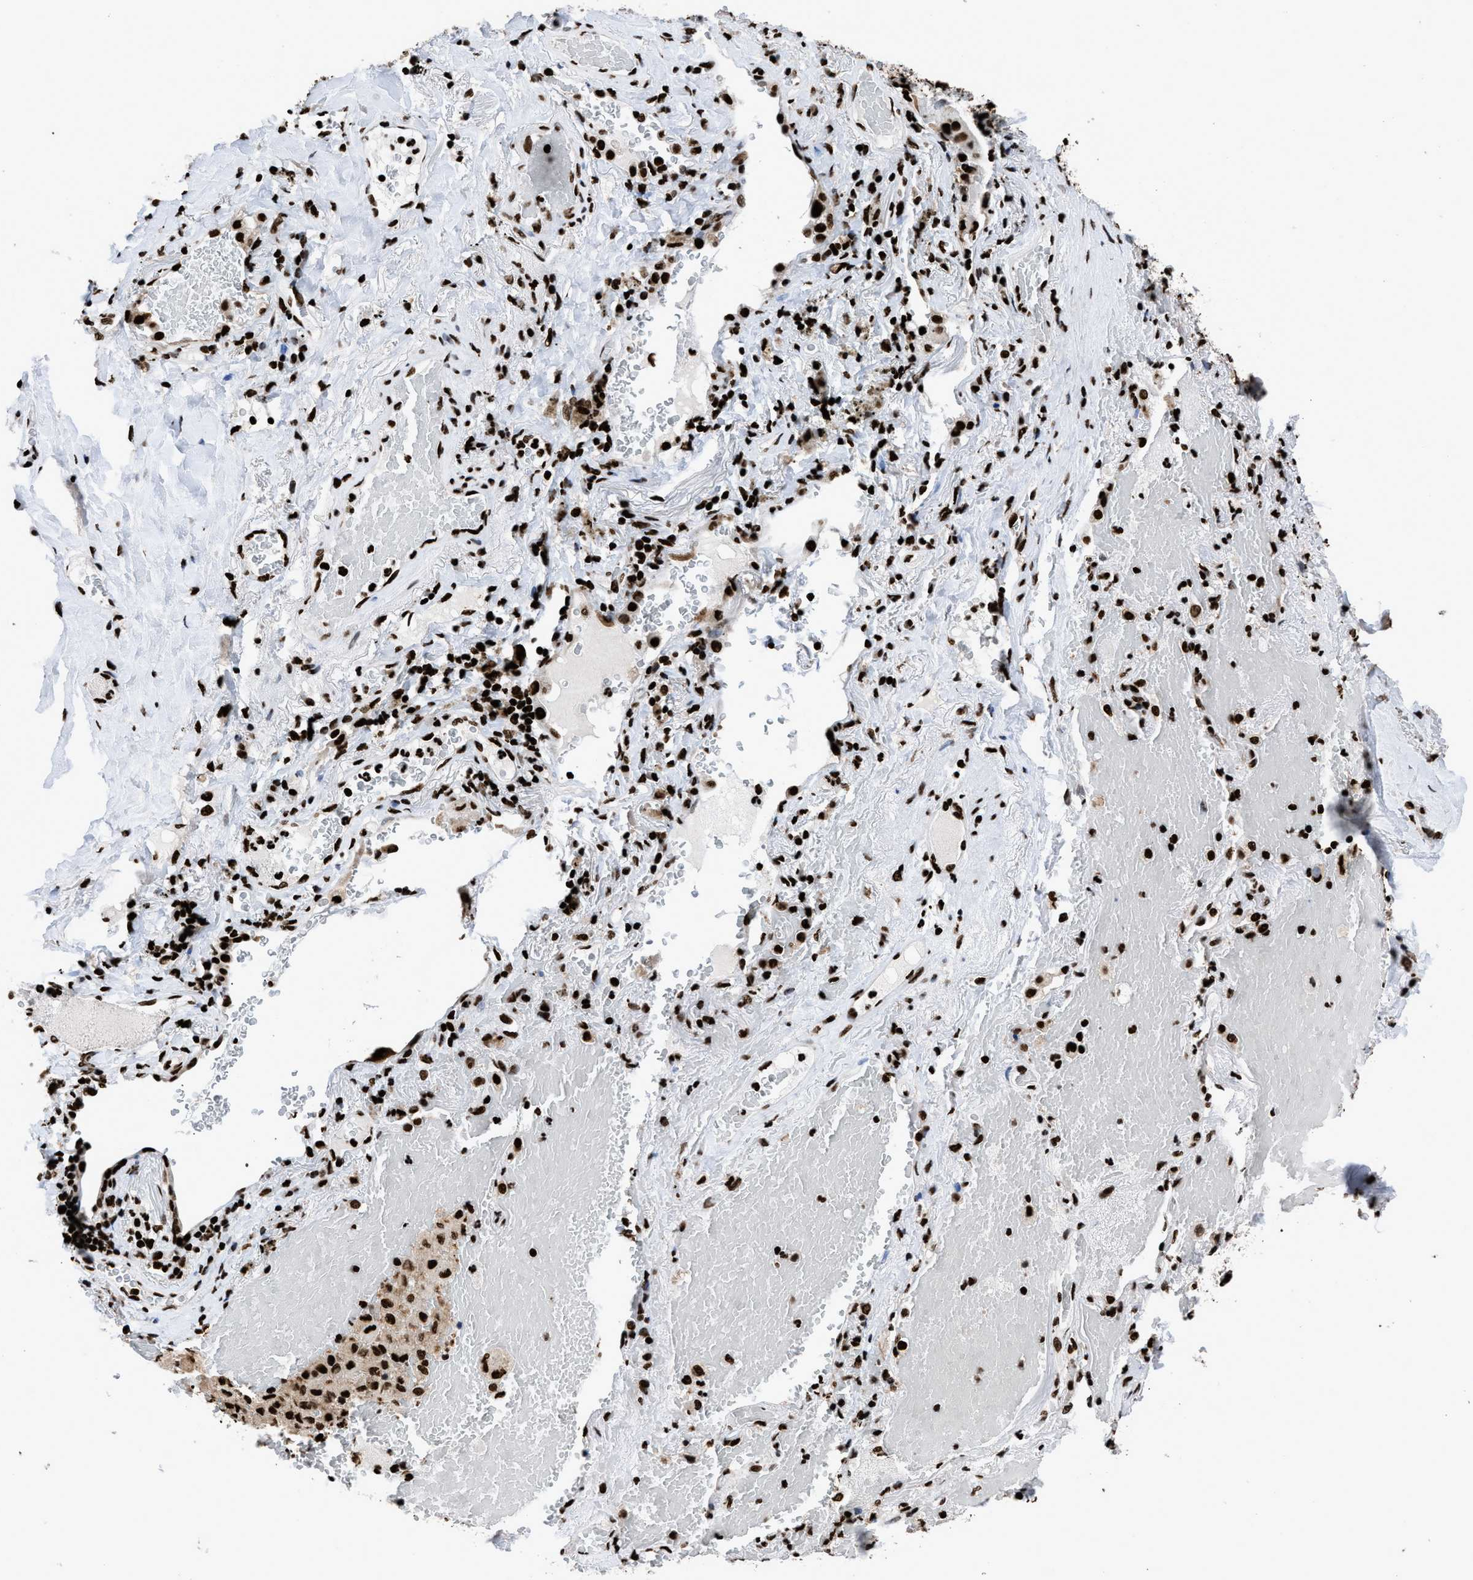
{"staining": {"intensity": "strong", "quantity": ">75%", "location": "nuclear"}, "tissue": "lung cancer", "cell_type": "Tumor cells", "image_type": "cancer", "snomed": [{"axis": "morphology", "description": "Squamous cell carcinoma, NOS"}, {"axis": "topography", "description": "Lung"}], "caption": "Immunohistochemistry staining of lung cancer, which demonstrates high levels of strong nuclear expression in about >75% of tumor cells indicating strong nuclear protein staining. The staining was performed using DAB (3,3'-diaminobenzidine) (brown) for protein detection and nuclei were counterstained in hematoxylin (blue).", "gene": "HNRNPM", "patient": {"sex": "male", "age": 57}}